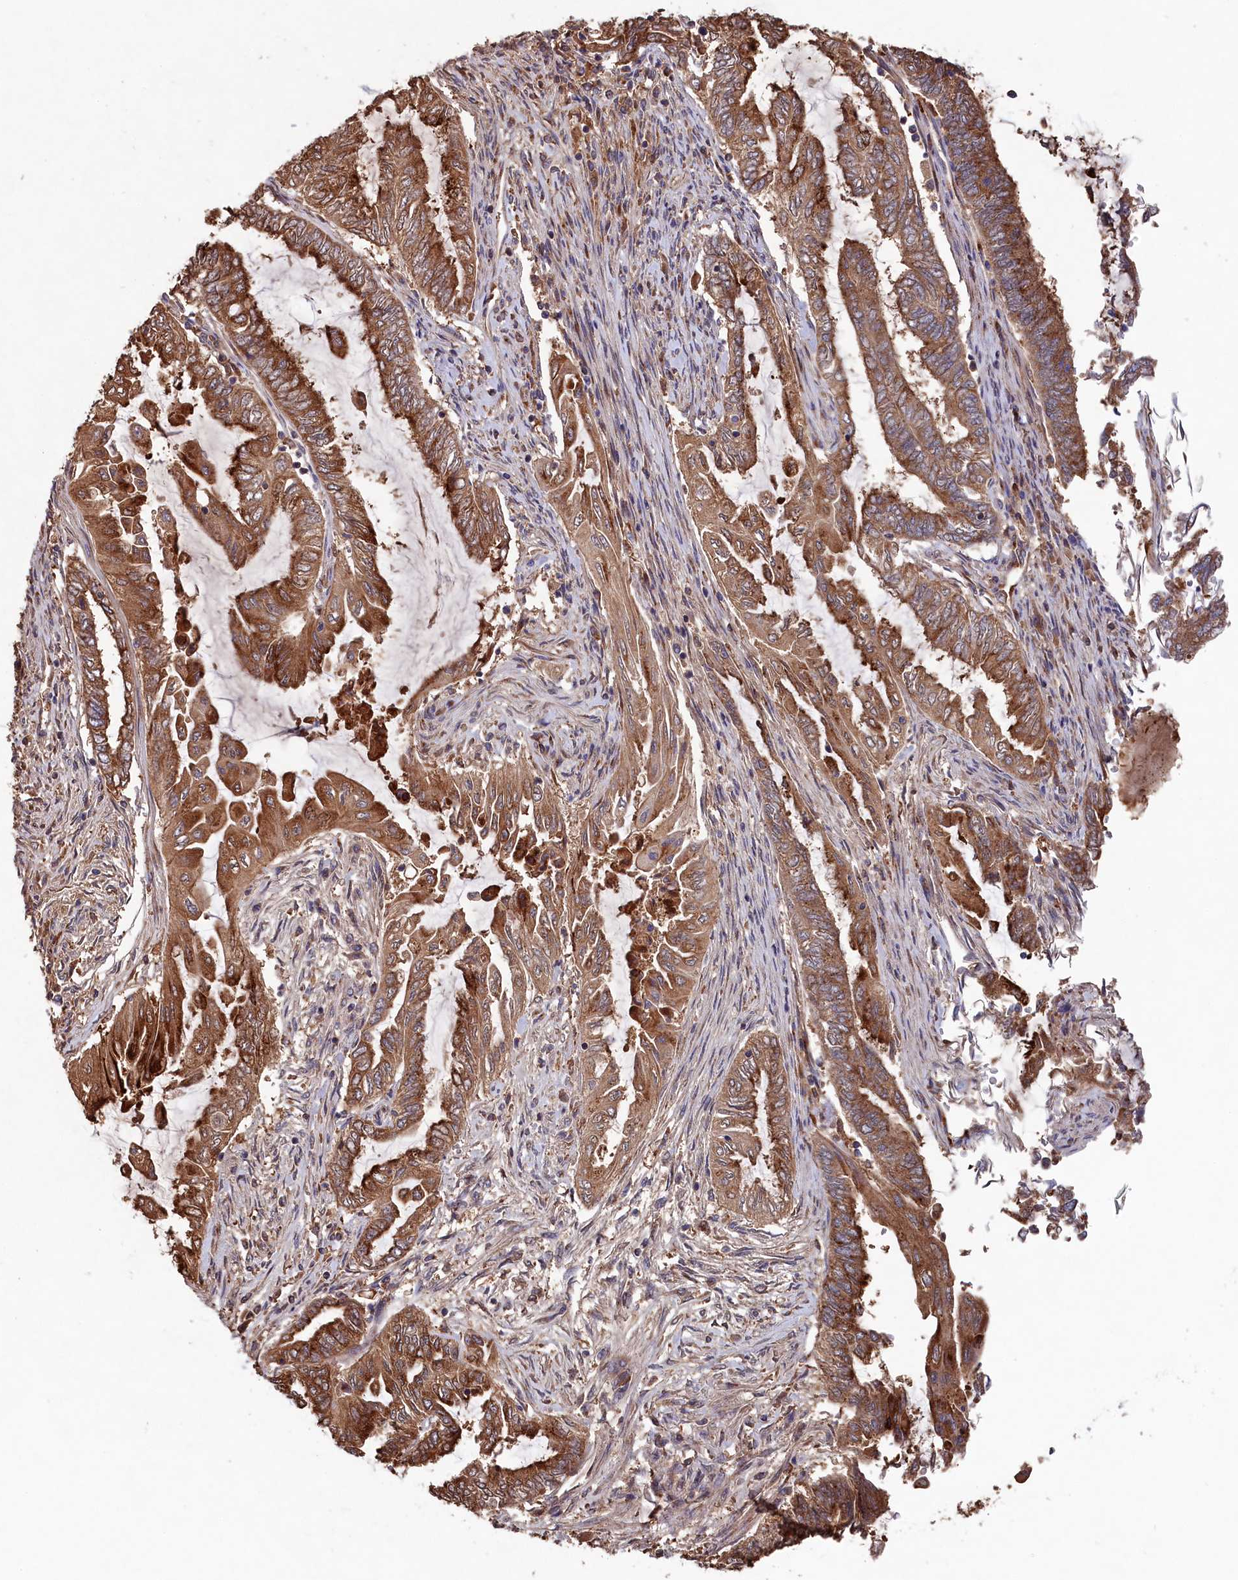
{"staining": {"intensity": "moderate", "quantity": ">75%", "location": "cytoplasmic/membranous"}, "tissue": "endometrial cancer", "cell_type": "Tumor cells", "image_type": "cancer", "snomed": [{"axis": "morphology", "description": "Adenocarcinoma, NOS"}, {"axis": "topography", "description": "Uterus"}, {"axis": "topography", "description": "Endometrium"}], "caption": "Adenocarcinoma (endometrial) tissue demonstrates moderate cytoplasmic/membranous staining in about >75% of tumor cells, visualized by immunohistochemistry. Immunohistochemistry stains the protein in brown and the nuclei are stained blue.", "gene": "NAA60", "patient": {"sex": "female", "age": 70}}